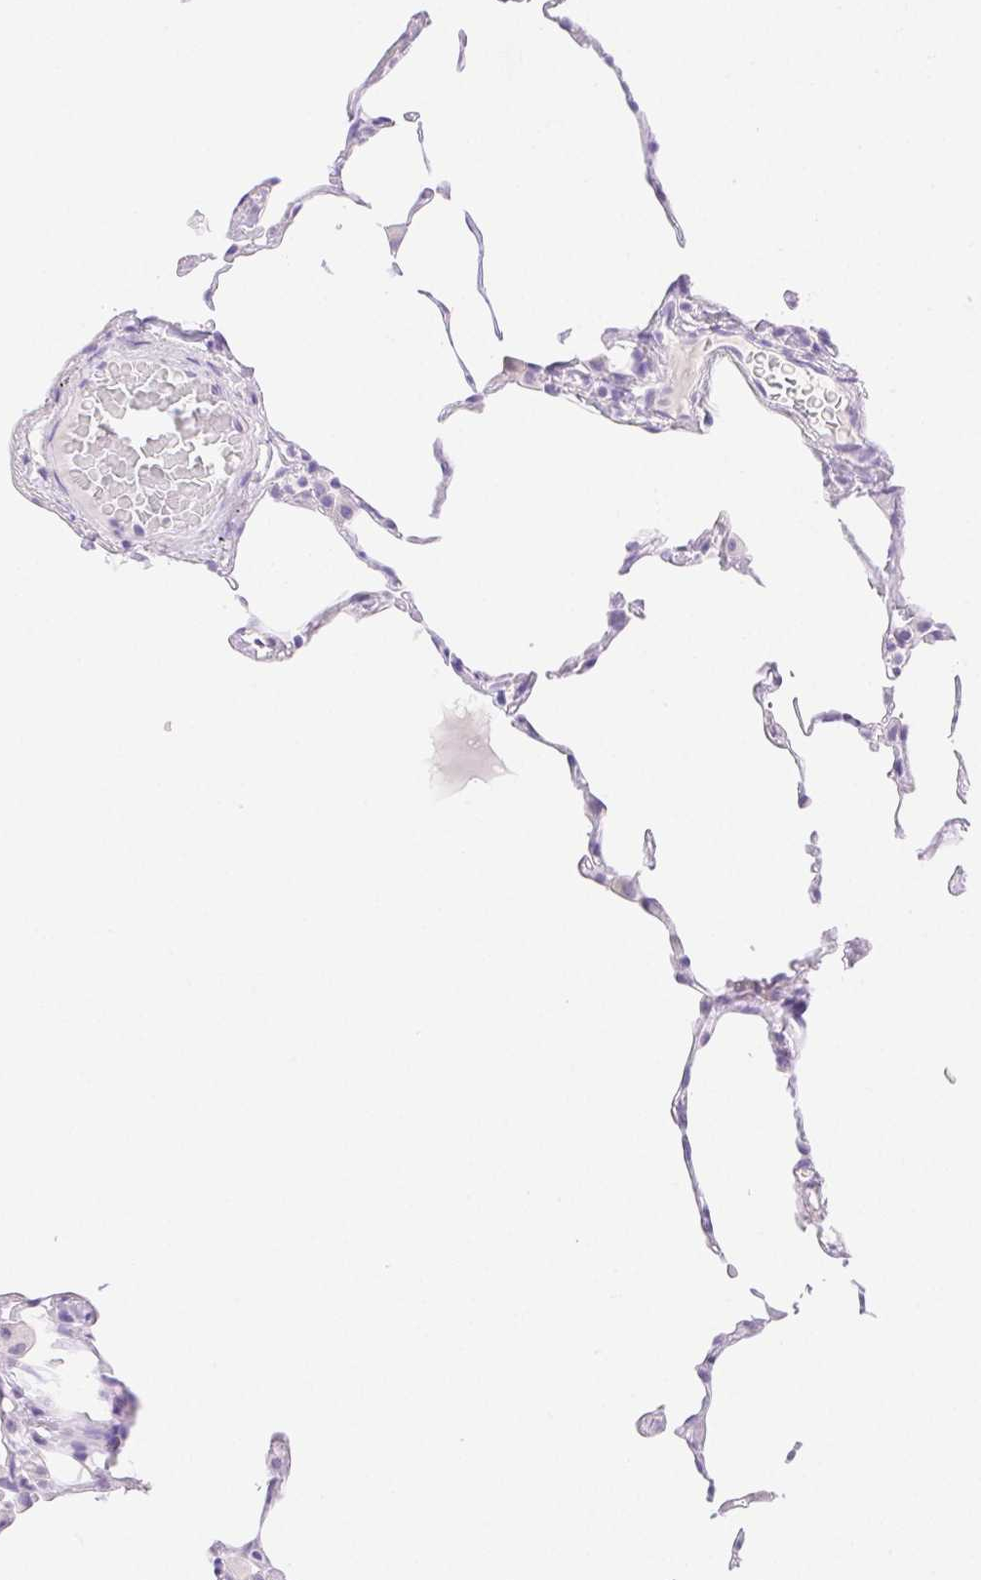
{"staining": {"intensity": "negative", "quantity": "none", "location": "none"}, "tissue": "lung", "cell_type": "Alveolar cells", "image_type": "normal", "snomed": [{"axis": "morphology", "description": "Normal tissue, NOS"}, {"axis": "topography", "description": "Lung"}], "caption": "Human lung stained for a protein using IHC reveals no staining in alveolar cells.", "gene": "SPACA4", "patient": {"sex": "female", "age": 57}}